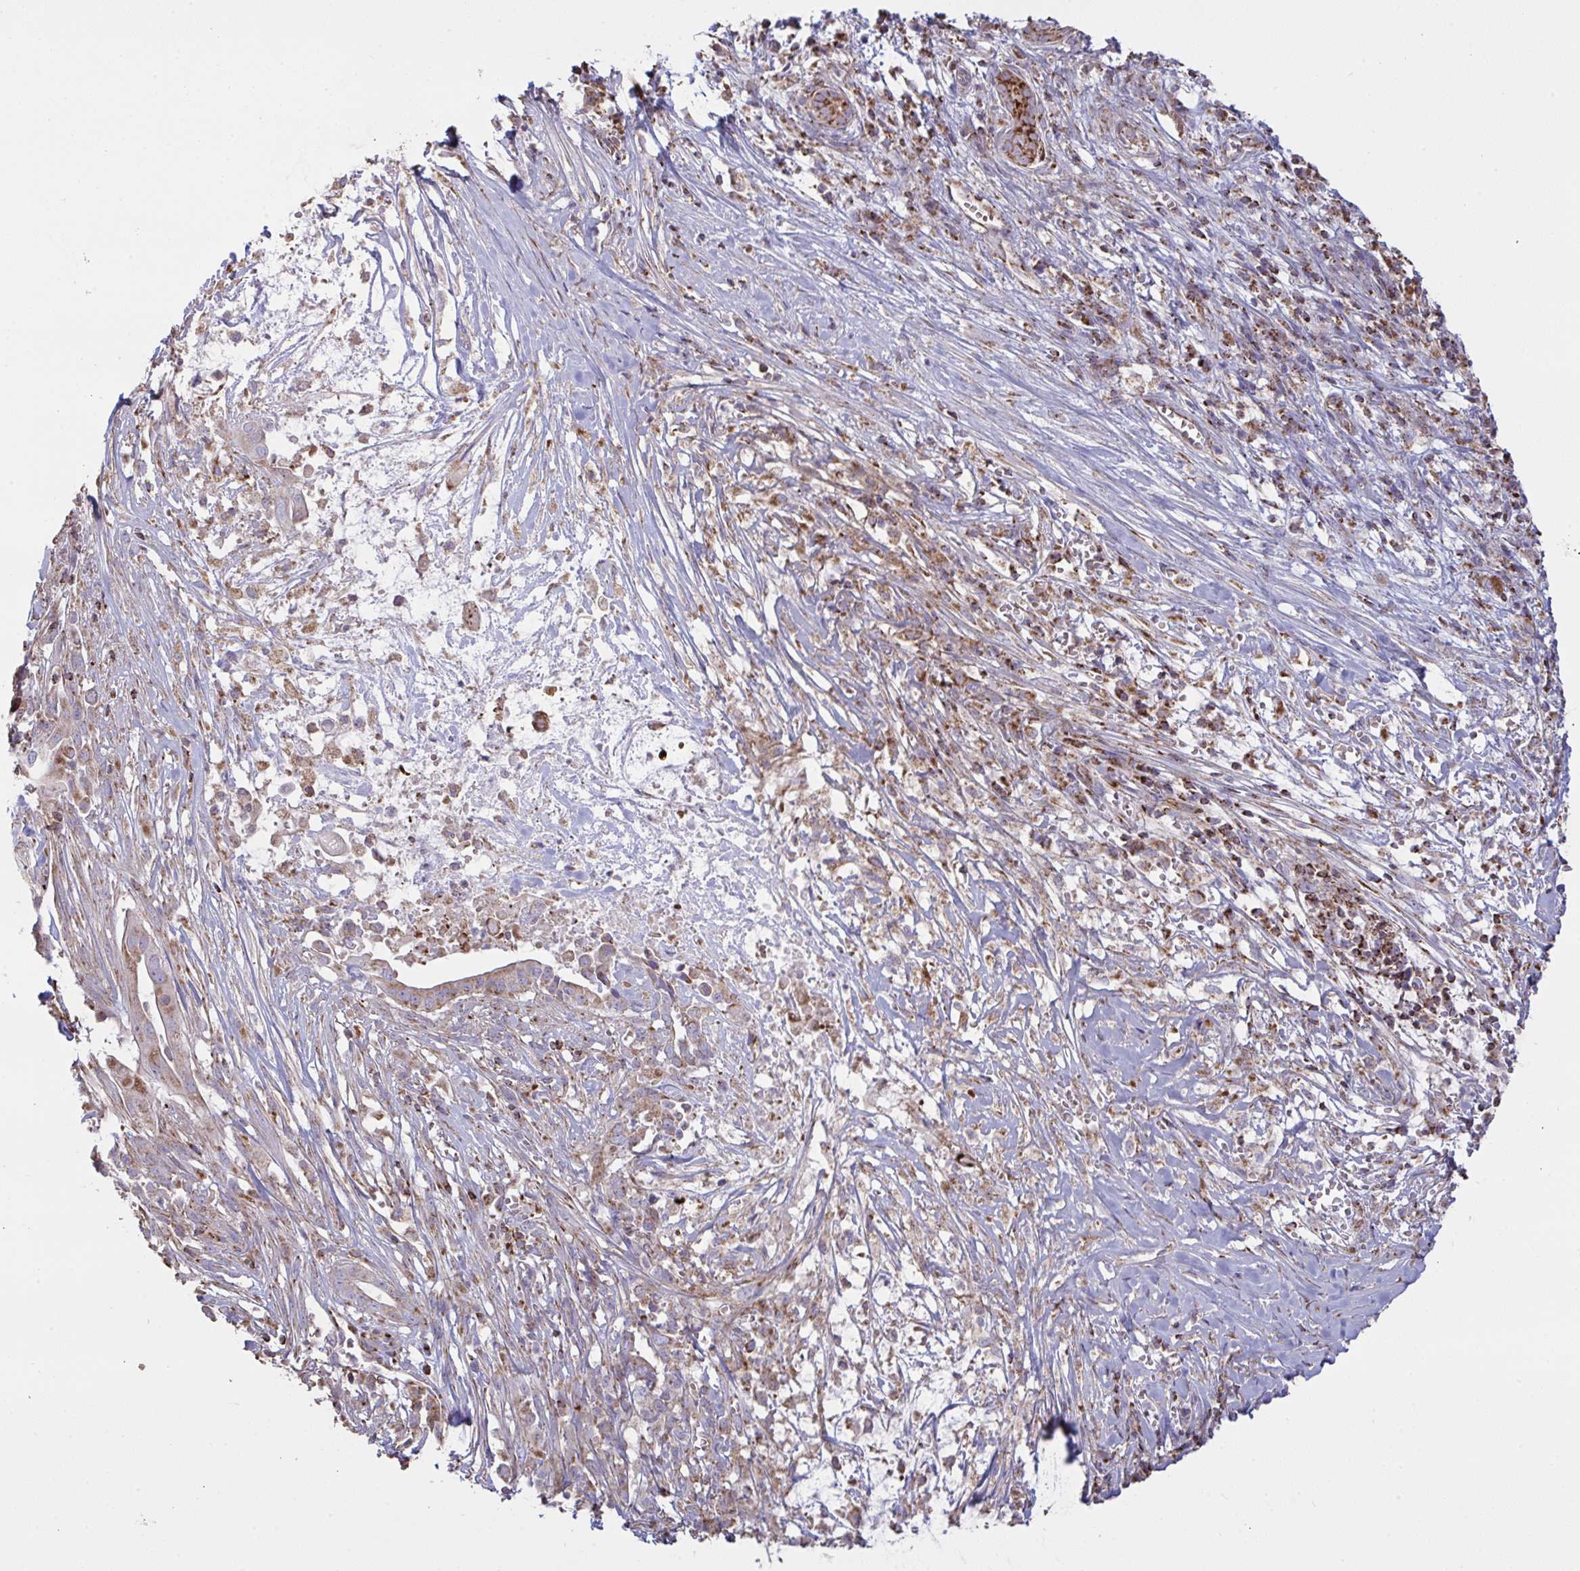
{"staining": {"intensity": "strong", "quantity": "25%-75%", "location": "cytoplasmic/membranous"}, "tissue": "pancreatic cancer", "cell_type": "Tumor cells", "image_type": "cancer", "snomed": [{"axis": "morphology", "description": "Adenocarcinoma, NOS"}, {"axis": "topography", "description": "Pancreas"}], "caption": "Strong cytoplasmic/membranous staining is identified in approximately 25%-75% of tumor cells in pancreatic cancer (adenocarcinoma). (DAB IHC with brightfield microscopy, high magnification).", "gene": "MICOS10", "patient": {"sex": "male", "age": 61}}